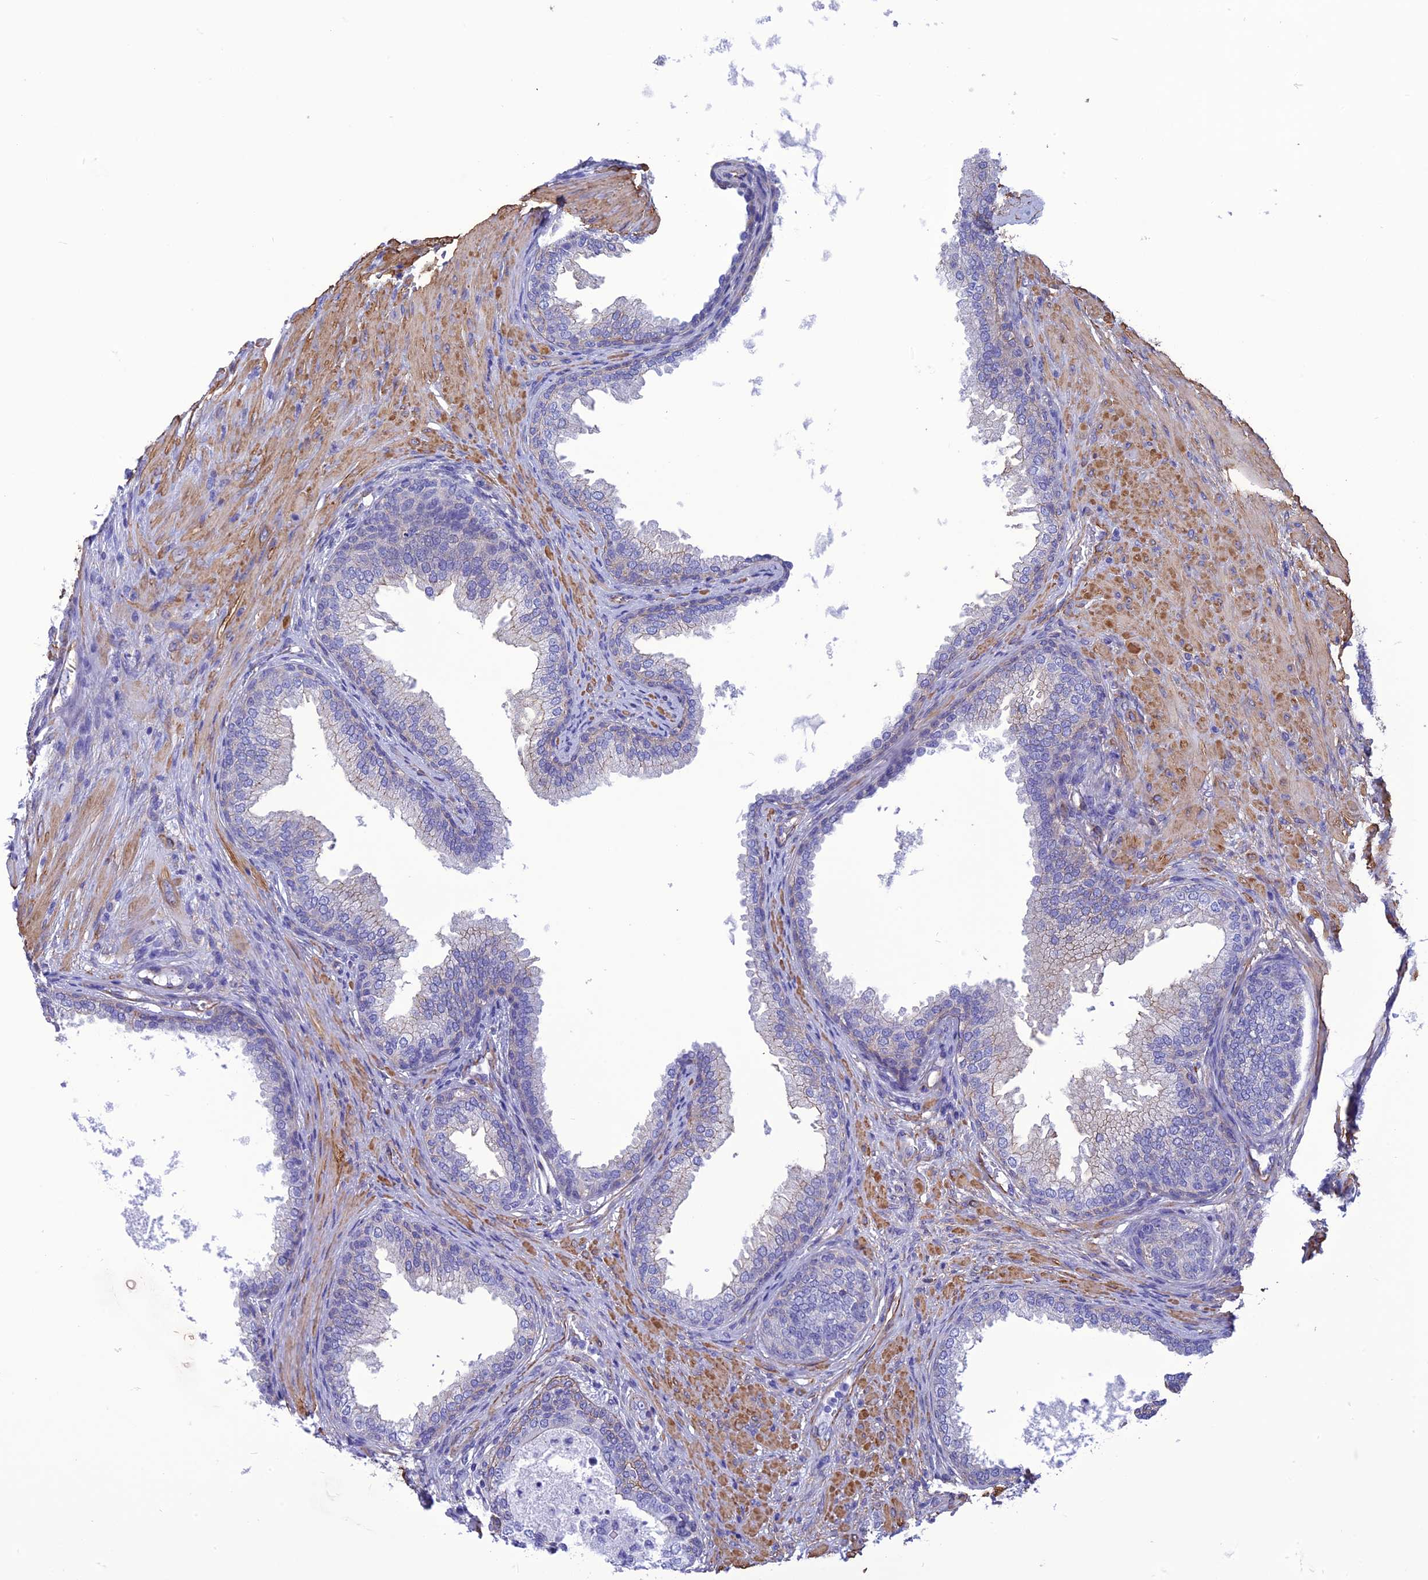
{"staining": {"intensity": "negative", "quantity": "none", "location": "none"}, "tissue": "prostate", "cell_type": "Glandular cells", "image_type": "normal", "snomed": [{"axis": "morphology", "description": "Normal tissue, NOS"}, {"axis": "topography", "description": "Prostate"}], "caption": "Human prostate stained for a protein using immunohistochemistry reveals no expression in glandular cells.", "gene": "NKD1", "patient": {"sex": "male", "age": 76}}